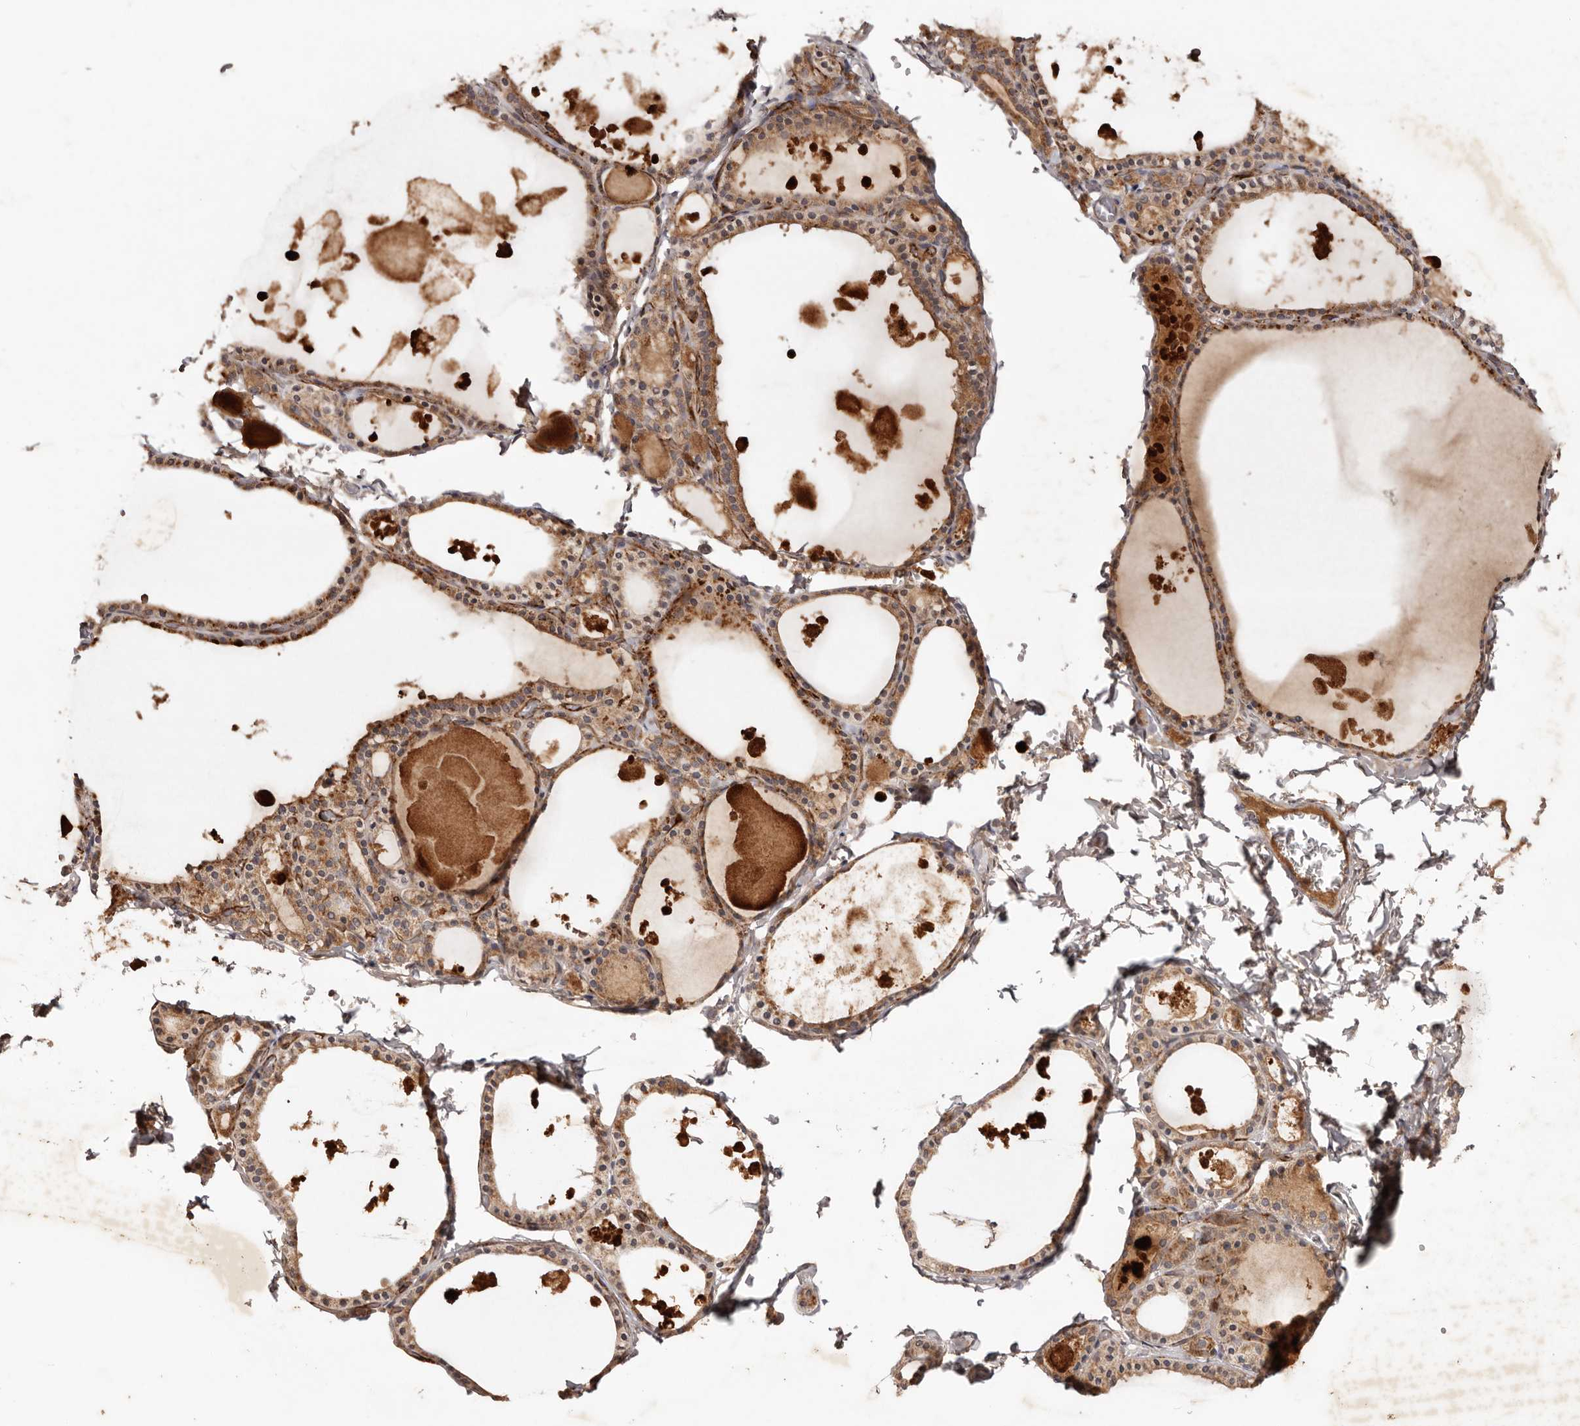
{"staining": {"intensity": "moderate", "quantity": ">75%", "location": "cytoplasmic/membranous"}, "tissue": "thyroid gland", "cell_type": "Glandular cells", "image_type": "normal", "snomed": [{"axis": "morphology", "description": "Normal tissue, NOS"}, {"axis": "topography", "description": "Thyroid gland"}], "caption": "This photomicrograph reveals IHC staining of unremarkable human thyroid gland, with medium moderate cytoplasmic/membranous expression in approximately >75% of glandular cells.", "gene": "PKIB", "patient": {"sex": "male", "age": 56}}